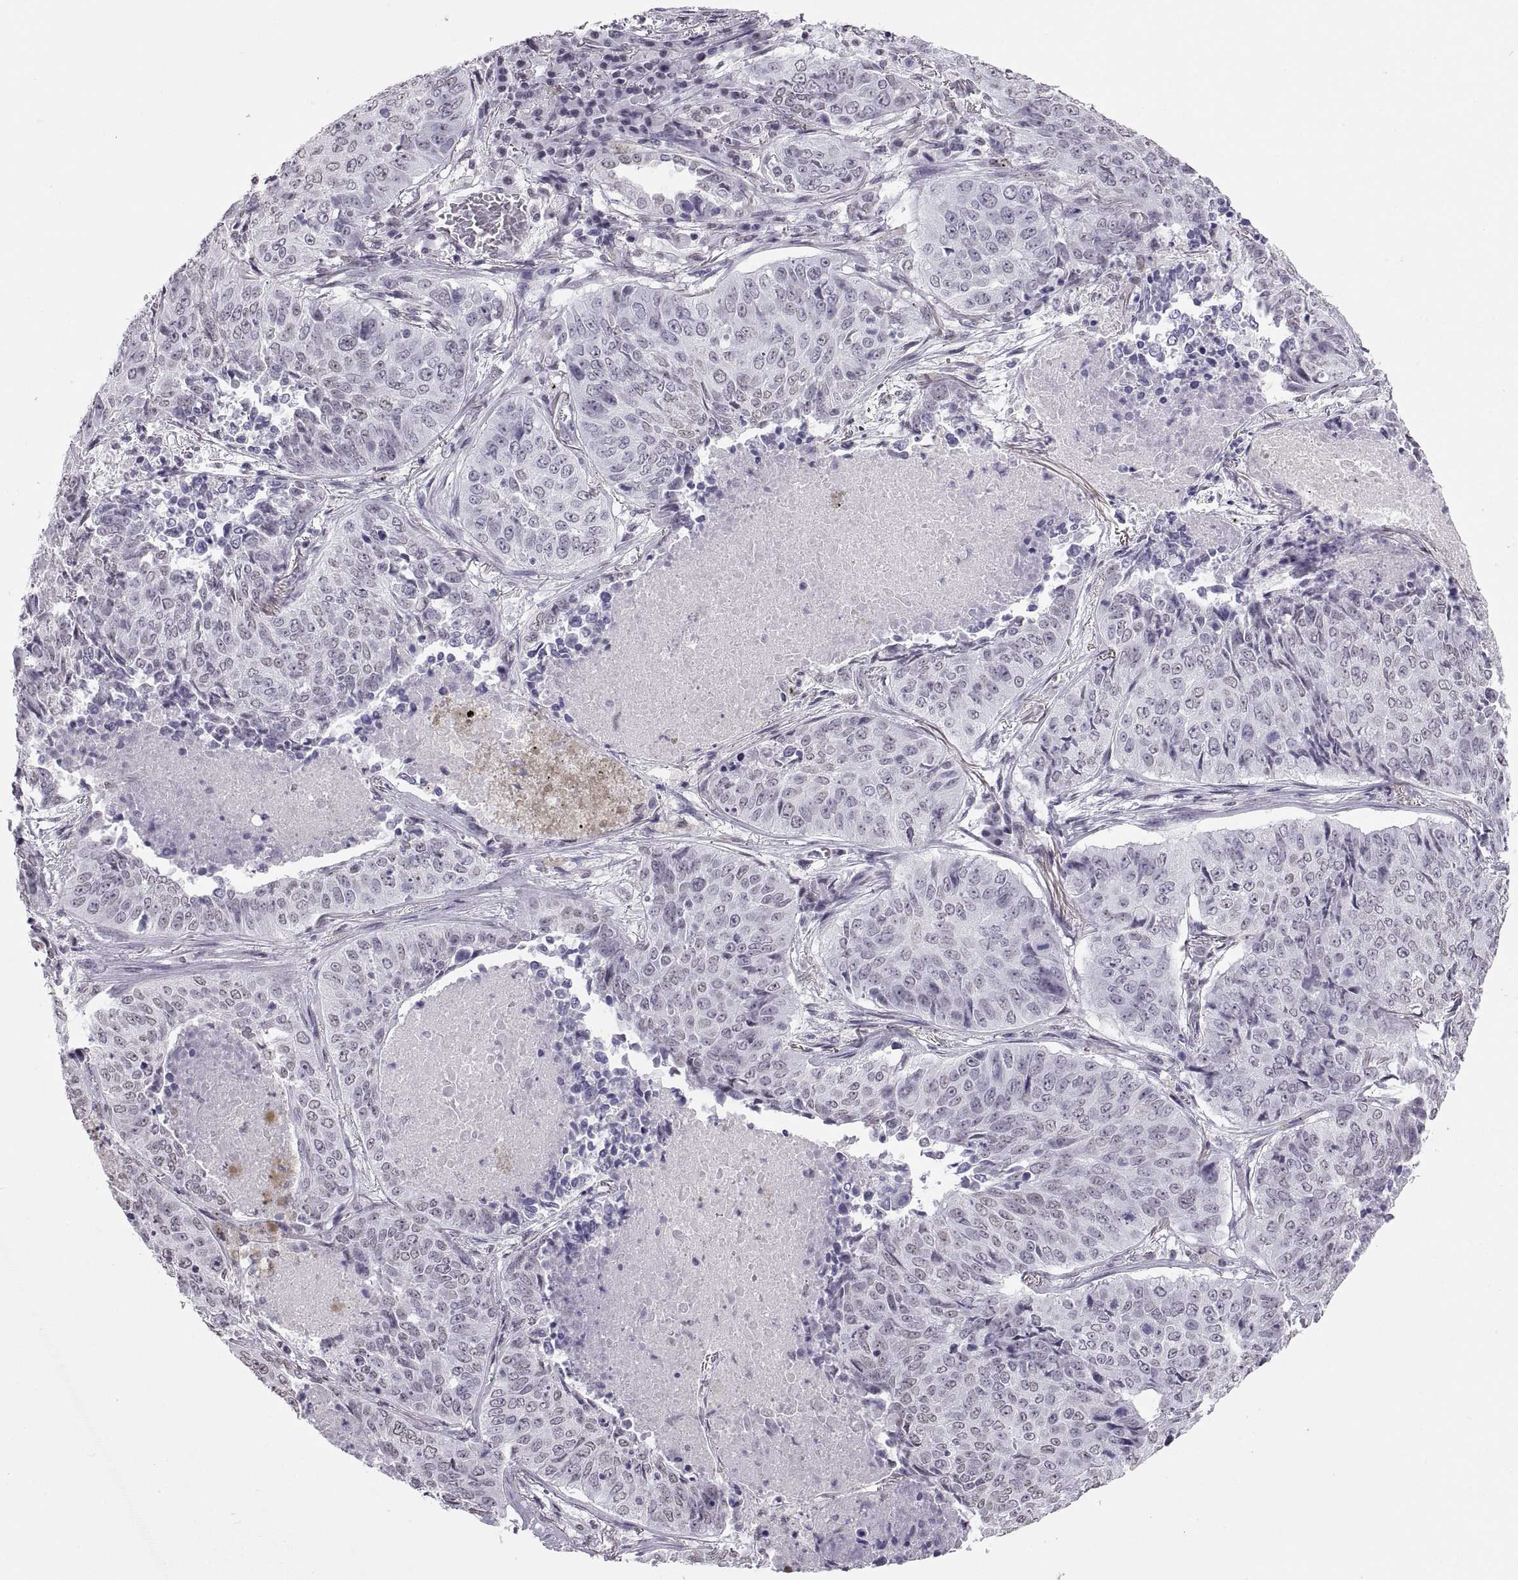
{"staining": {"intensity": "negative", "quantity": "none", "location": "none"}, "tissue": "lung cancer", "cell_type": "Tumor cells", "image_type": "cancer", "snomed": [{"axis": "morphology", "description": "Normal tissue, NOS"}, {"axis": "morphology", "description": "Squamous cell carcinoma, NOS"}, {"axis": "topography", "description": "Bronchus"}, {"axis": "topography", "description": "Lung"}], "caption": "A micrograph of human lung squamous cell carcinoma is negative for staining in tumor cells. (Stains: DAB (3,3'-diaminobenzidine) immunohistochemistry with hematoxylin counter stain, Microscopy: brightfield microscopy at high magnification).", "gene": "CARTPT", "patient": {"sex": "male", "age": 64}}